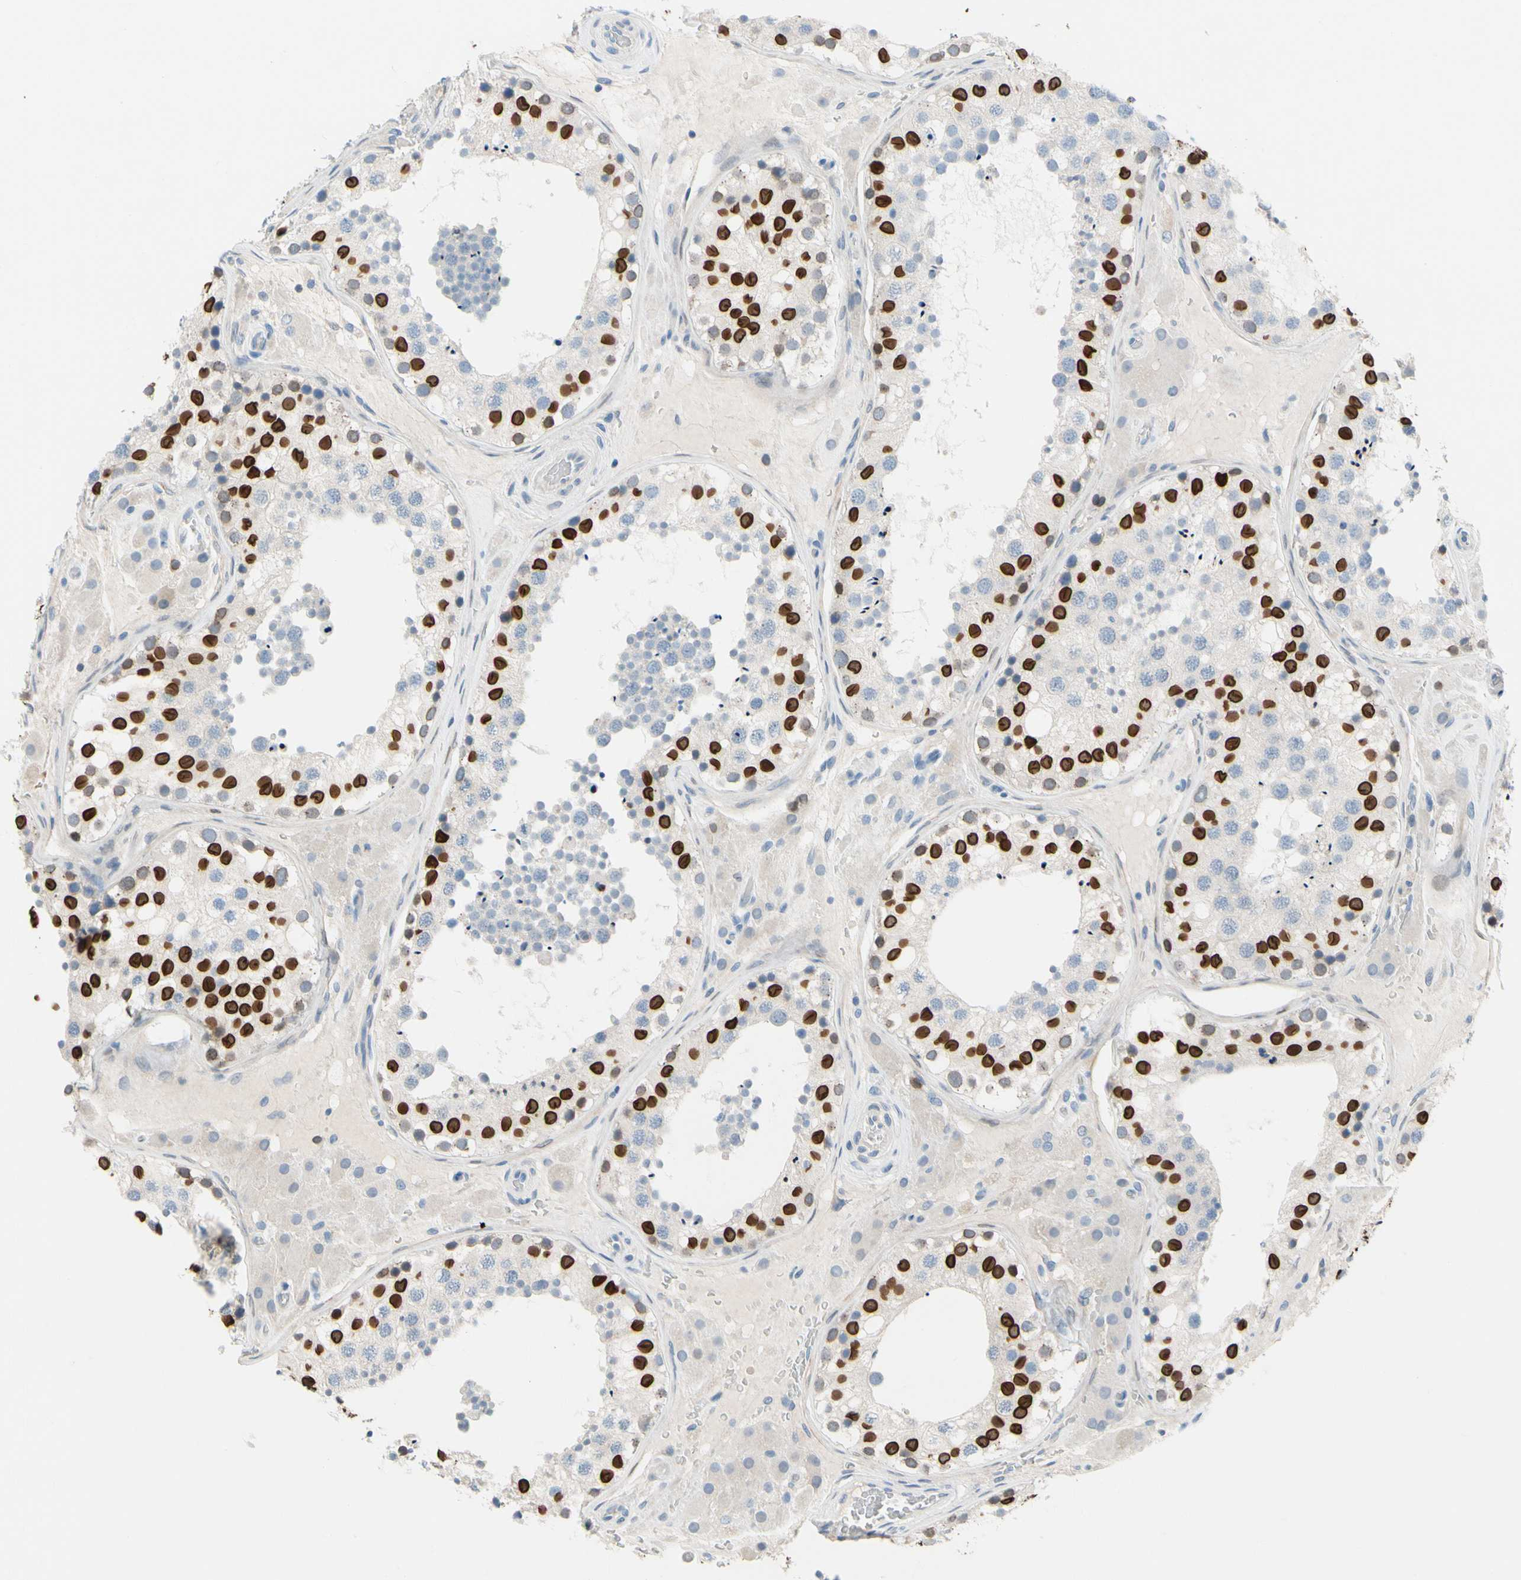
{"staining": {"intensity": "strong", "quantity": "<25%", "location": "nuclear"}, "tissue": "testis", "cell_type": "Cells in seminiferous ducts", "image_type": "normal", "snomed": [{"axis": "morphology", "description": "Normal tissue, NOS"}, {"axis": "topography", "description": "Testis"}], "caption": "Immunohistochemistry photomicrograph of benign testis stained for a protein (brown), which demonstrates medium levels of strong nuclear positivity in about <25% of cells in seminiferous ducts.", "gene": "ZNF132", "patient": {"sex": "male", "age": 26}}